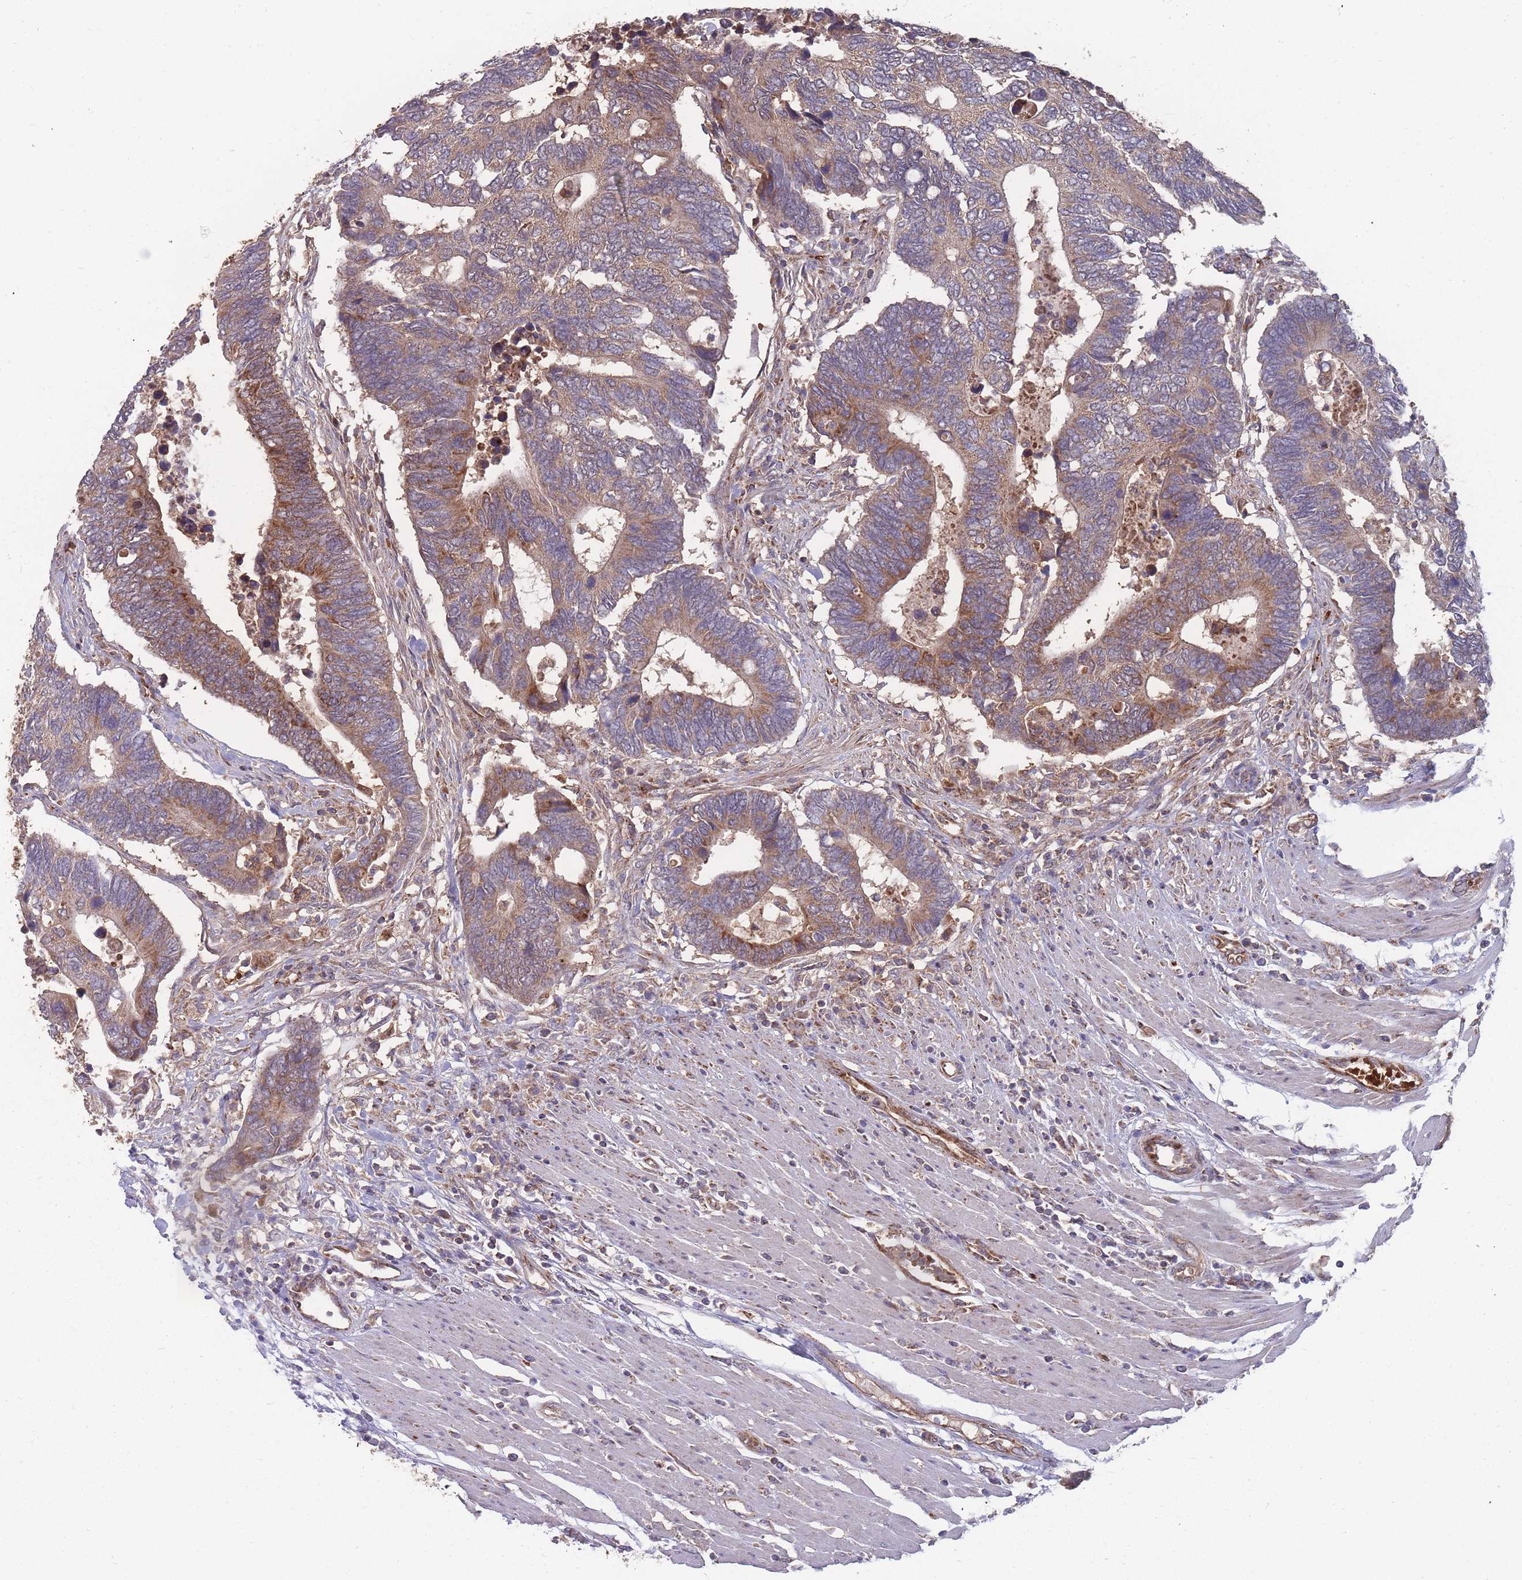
{"staining": {"intensity": "moderate", "quantity": ">75%", "location": "cytoplasmic/membranous"}, "tissue": "colorectal cancer", "cell_type": "Tumor cells", "image_type": "cancer", "snomed": [{"axis": "morphology", "description": "Adenocarcinoma, NOS"}, {"axis": "topography", "description": "Colon"}], "caption": "The image shows staining of colorectal cancer (adenocarcinoma), revealing moderate cytoplasmic/membranous protein staining (brown color) within tumor cells.", "gene": "SLC35B4", "patient": {"sex": "male", "age": 87}}